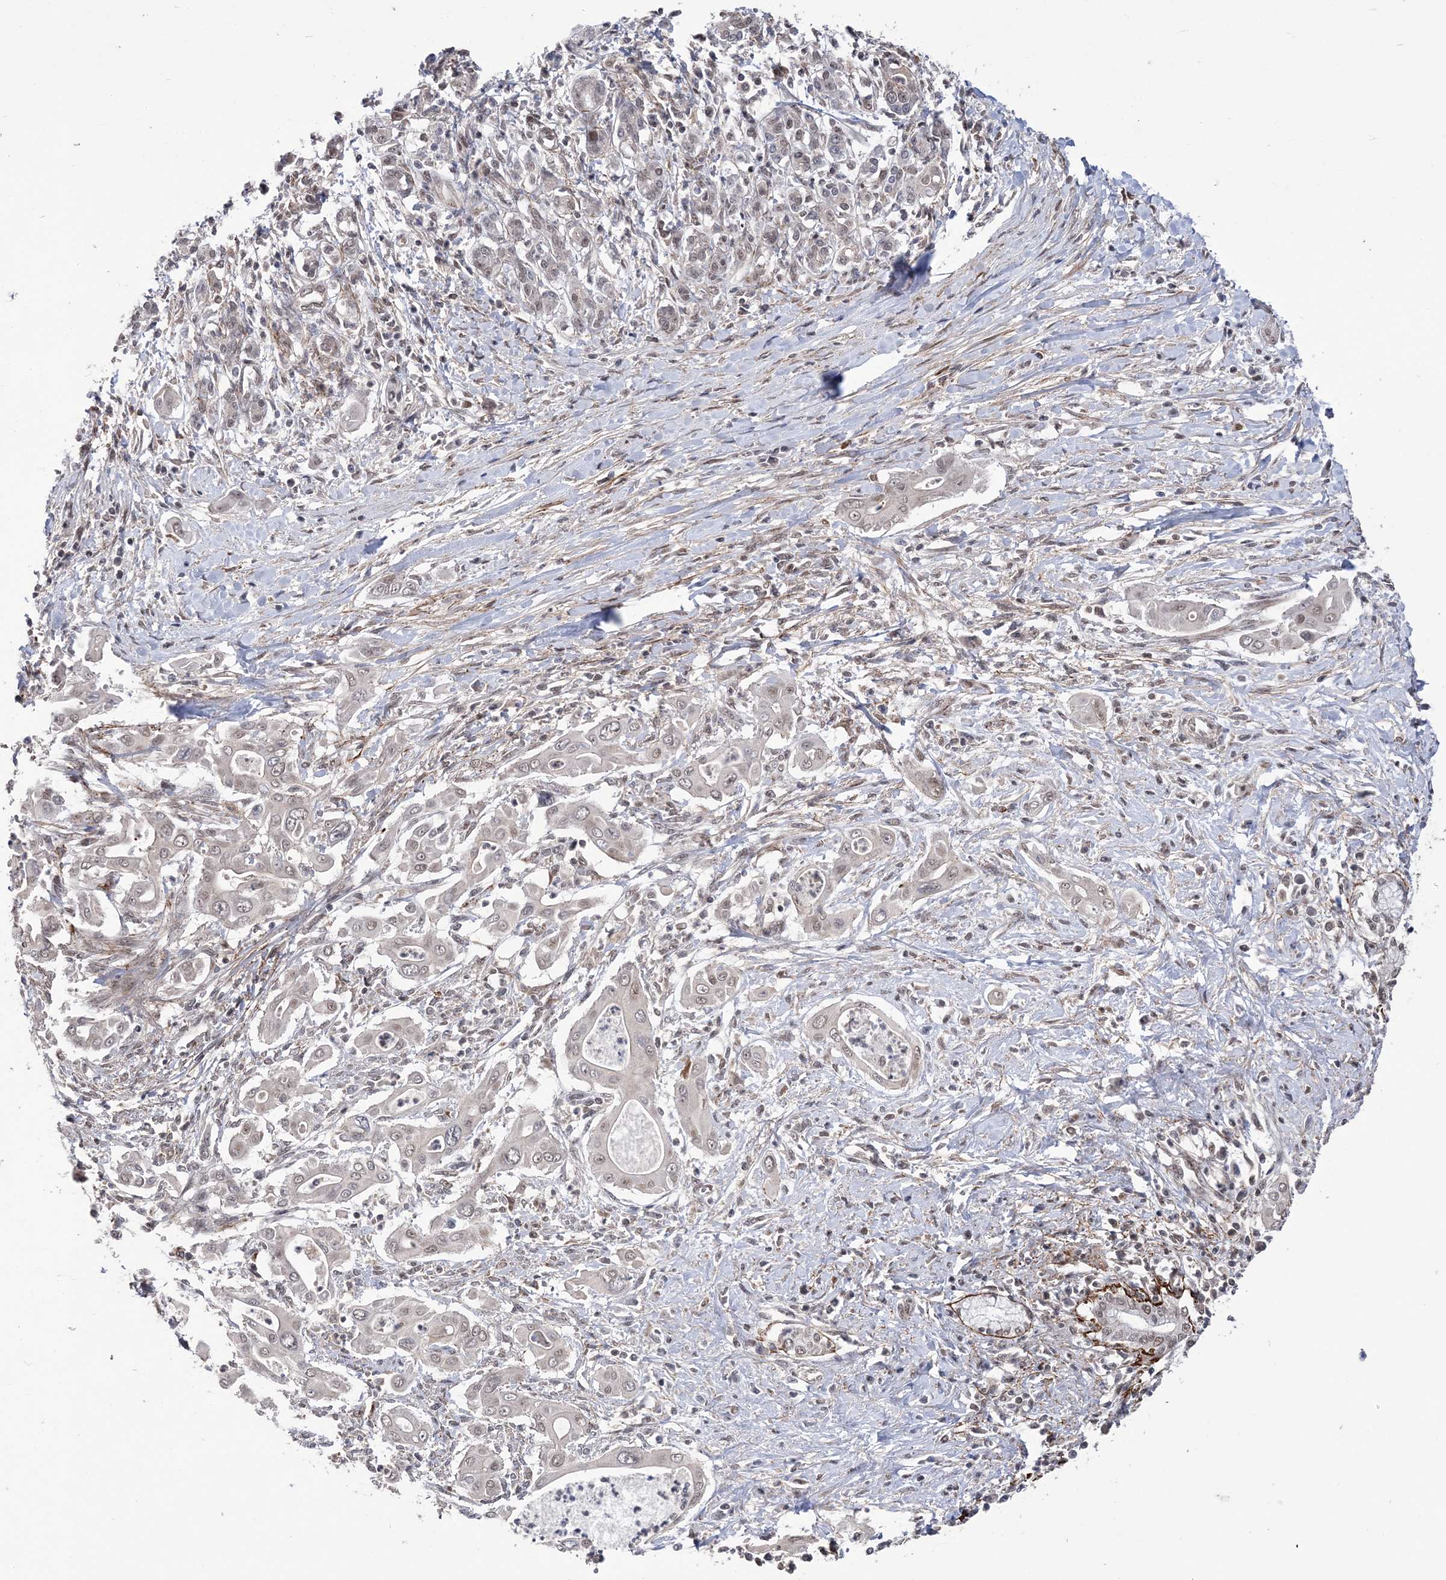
{"staining": {"intensity": "weak", "quantity": "25%-75%", "location": "nuclear"}, "tissue": "pancreatic cancer", "cell_type": "Tumor cells", "image_type": "cancer", "snomed": [{"axis": "morphology", "description": "Adenocarcinoma, NOS"}, {"axis": "topography", "description": "Pancreas"}], "caption": "The immunohistochemical stain highlights weak nuclear staining in tumor cells of pancreatic adenocarcinoma tissue.", "gene": "BOD1L1", "patient": {"sex": "male", "age": 58}}